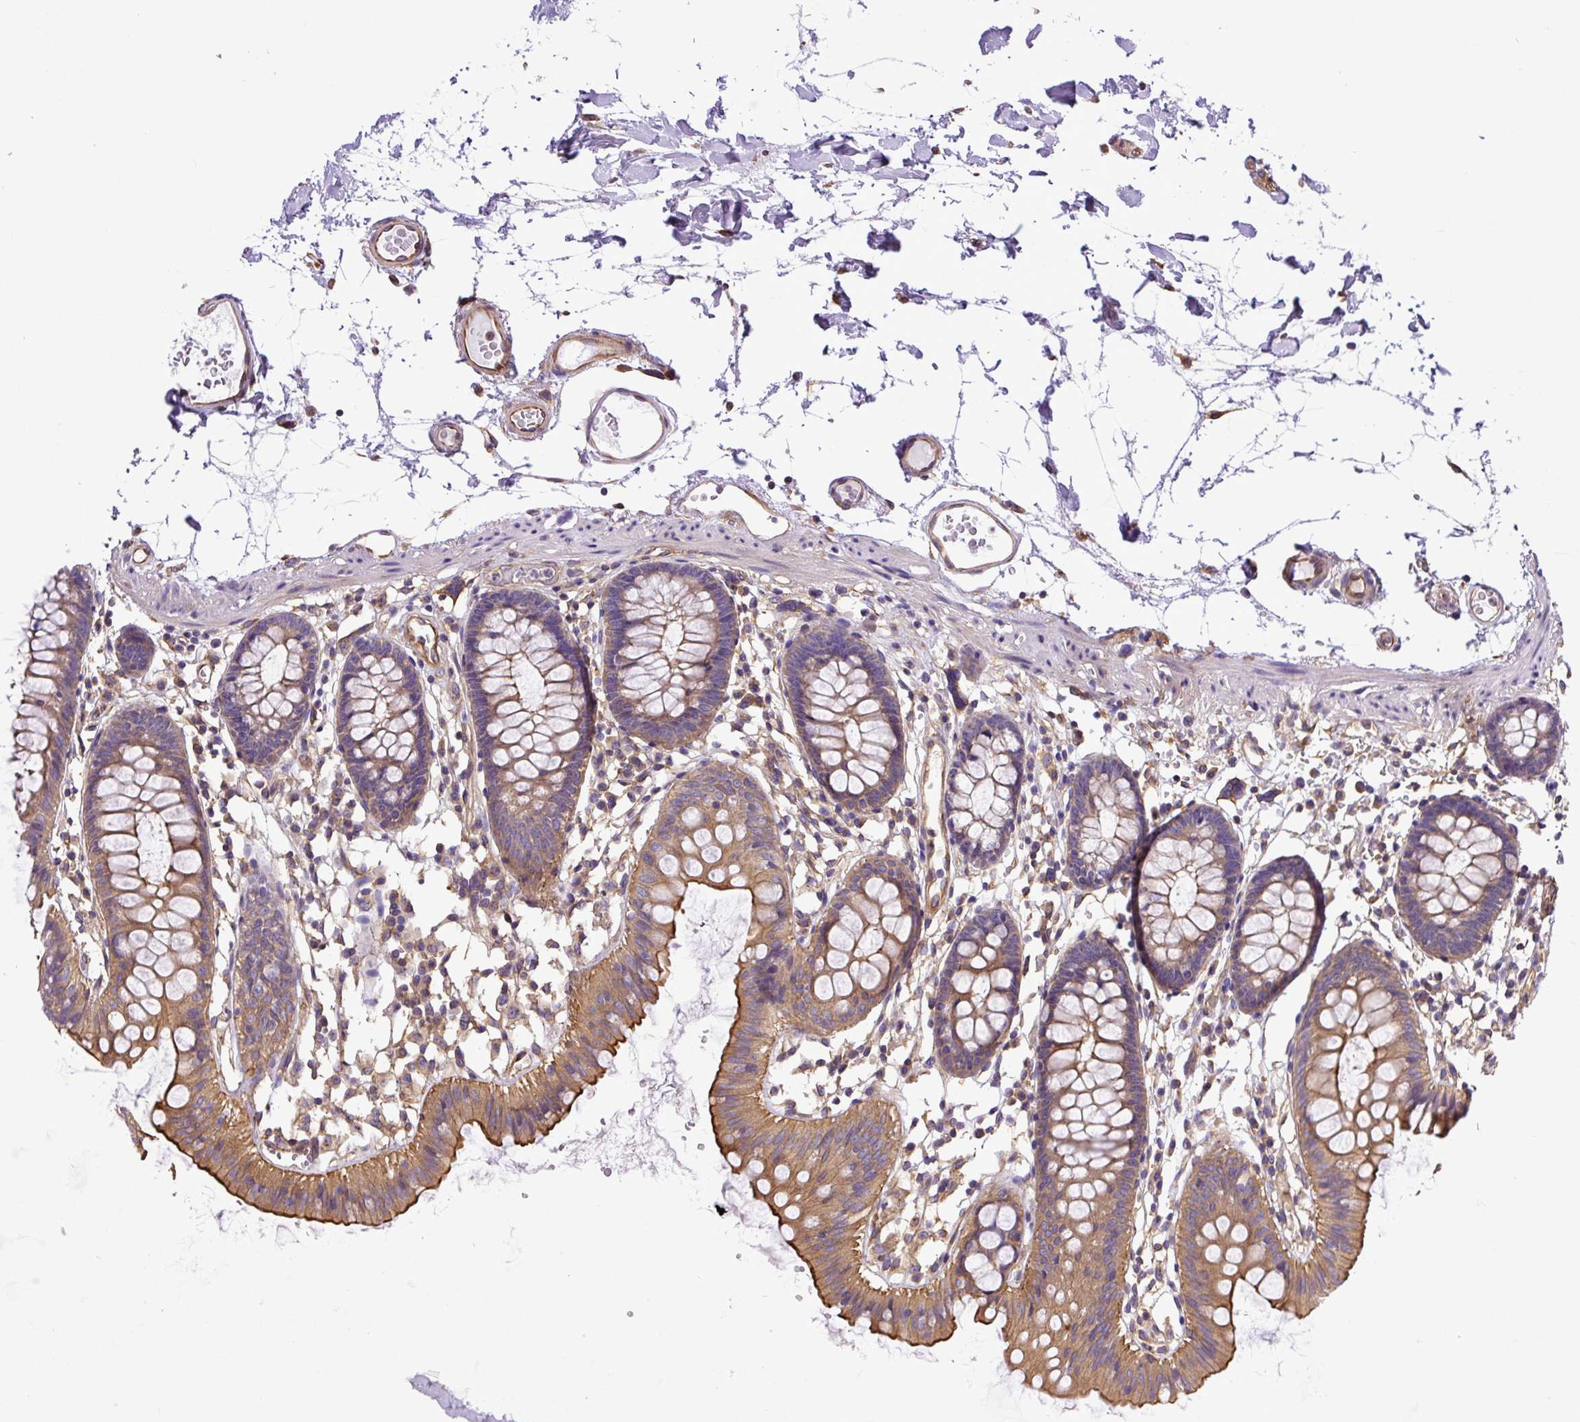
{"staining": {"intensity": "strong", "quantity": ">75%", "location": "cytoplasmic/membranous"}, "tissue": "colon", "cell_type": "Endothelial cells", "image_type": "normal", "snomed": [{"axis": "morphology", "description": "Normal tissue, NOS"}, {"axis": "topography", "description": "Colon"}], "caption": "Protein expression analysis of unremarkable human colon reveals strong cytoplasmic/membranous expression in about >75% of endothelial cells. The protein of interest is shown in brown color, while the nuclei are stained blue.", "gene": "DCTN1", "patient": {"sex": "female", "age": 84}}